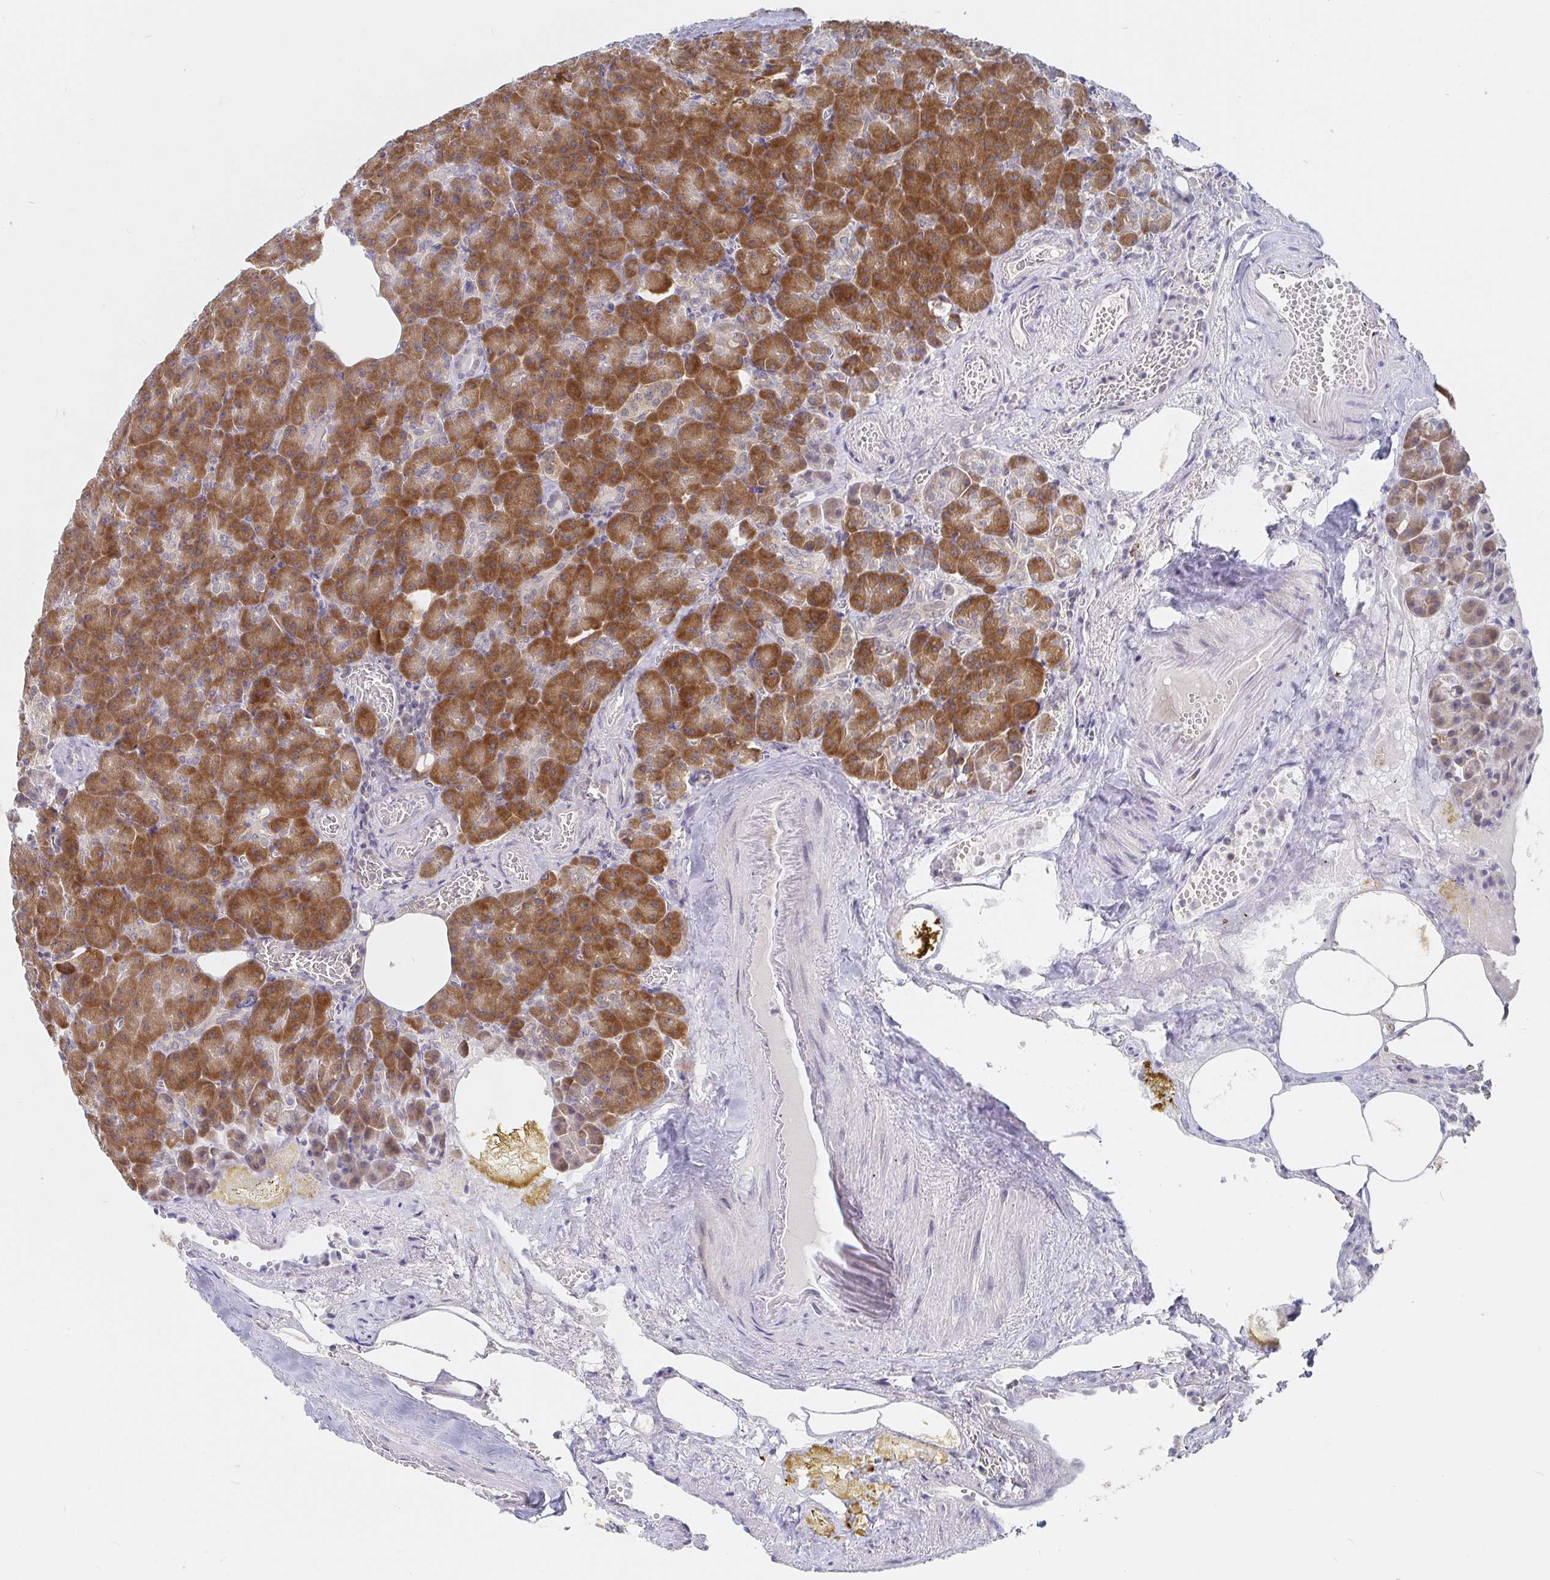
{"staining": {"intensity": "strong", "quantity": ">75%", "location": "cytoplasmic/membranous"}, "tissue": "pancreas", "cell_type": "Exocrine glandular cells", "image_type": "normal", "snomed": [{"axis": "morphology", "description": "Normal tissue, NOS"}, {"axis": "topography", "description": "Pancreas"}], "caption": "Pancreas stained with a brown dye displays strong cytoplasmic/membranous positive expression in about >75% of exocrine glandular cells.", "gene": "ALG1L2", "patient": {"sex": "female", "age": 74}}